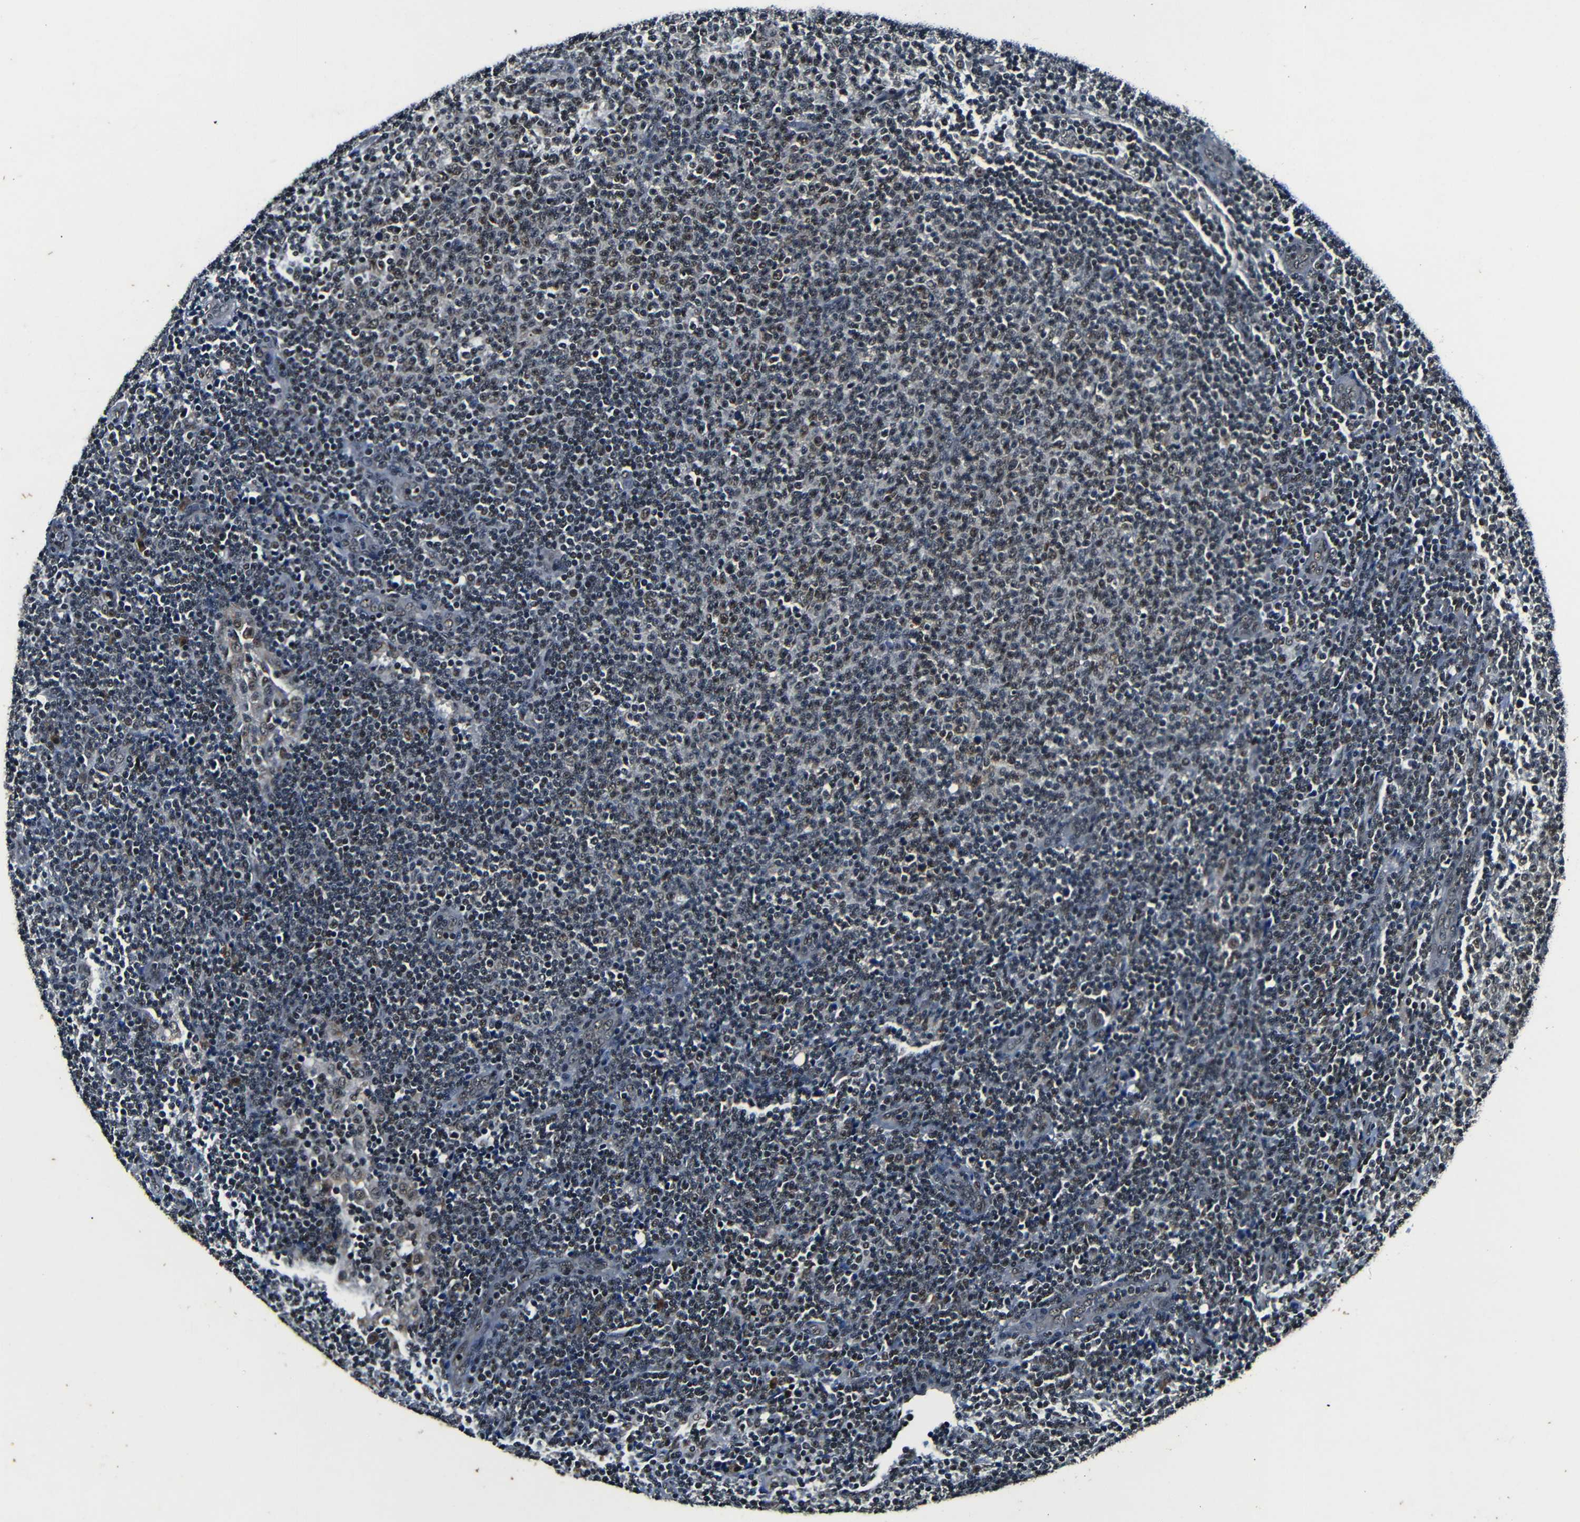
{"staining": {"intensity": "weak", "quantity": "<25%", "location": "nuclear"}, "tissue": "lymphoma", "cell_type": "Tumor cells", "image_type": "cancer", "snomed": [{"axis": "morphology", "description": "Malignant lymphoma, non-Hodgkin's type, Low grade"}, {"axis": "topography", "description": "Lymph node"}], "caption": "The micrograph displays no staining of tumor cells in malignant lymphoma, non-Hodgkin's type (low-grade). The staining was performed using DAB to visualize the protein expression in brown, while the nuclei were stained in blue with hematoxylin (Magnification: 20x).", "gene": "FOXD4", "patient": {"sex": "male", "age": 66}}